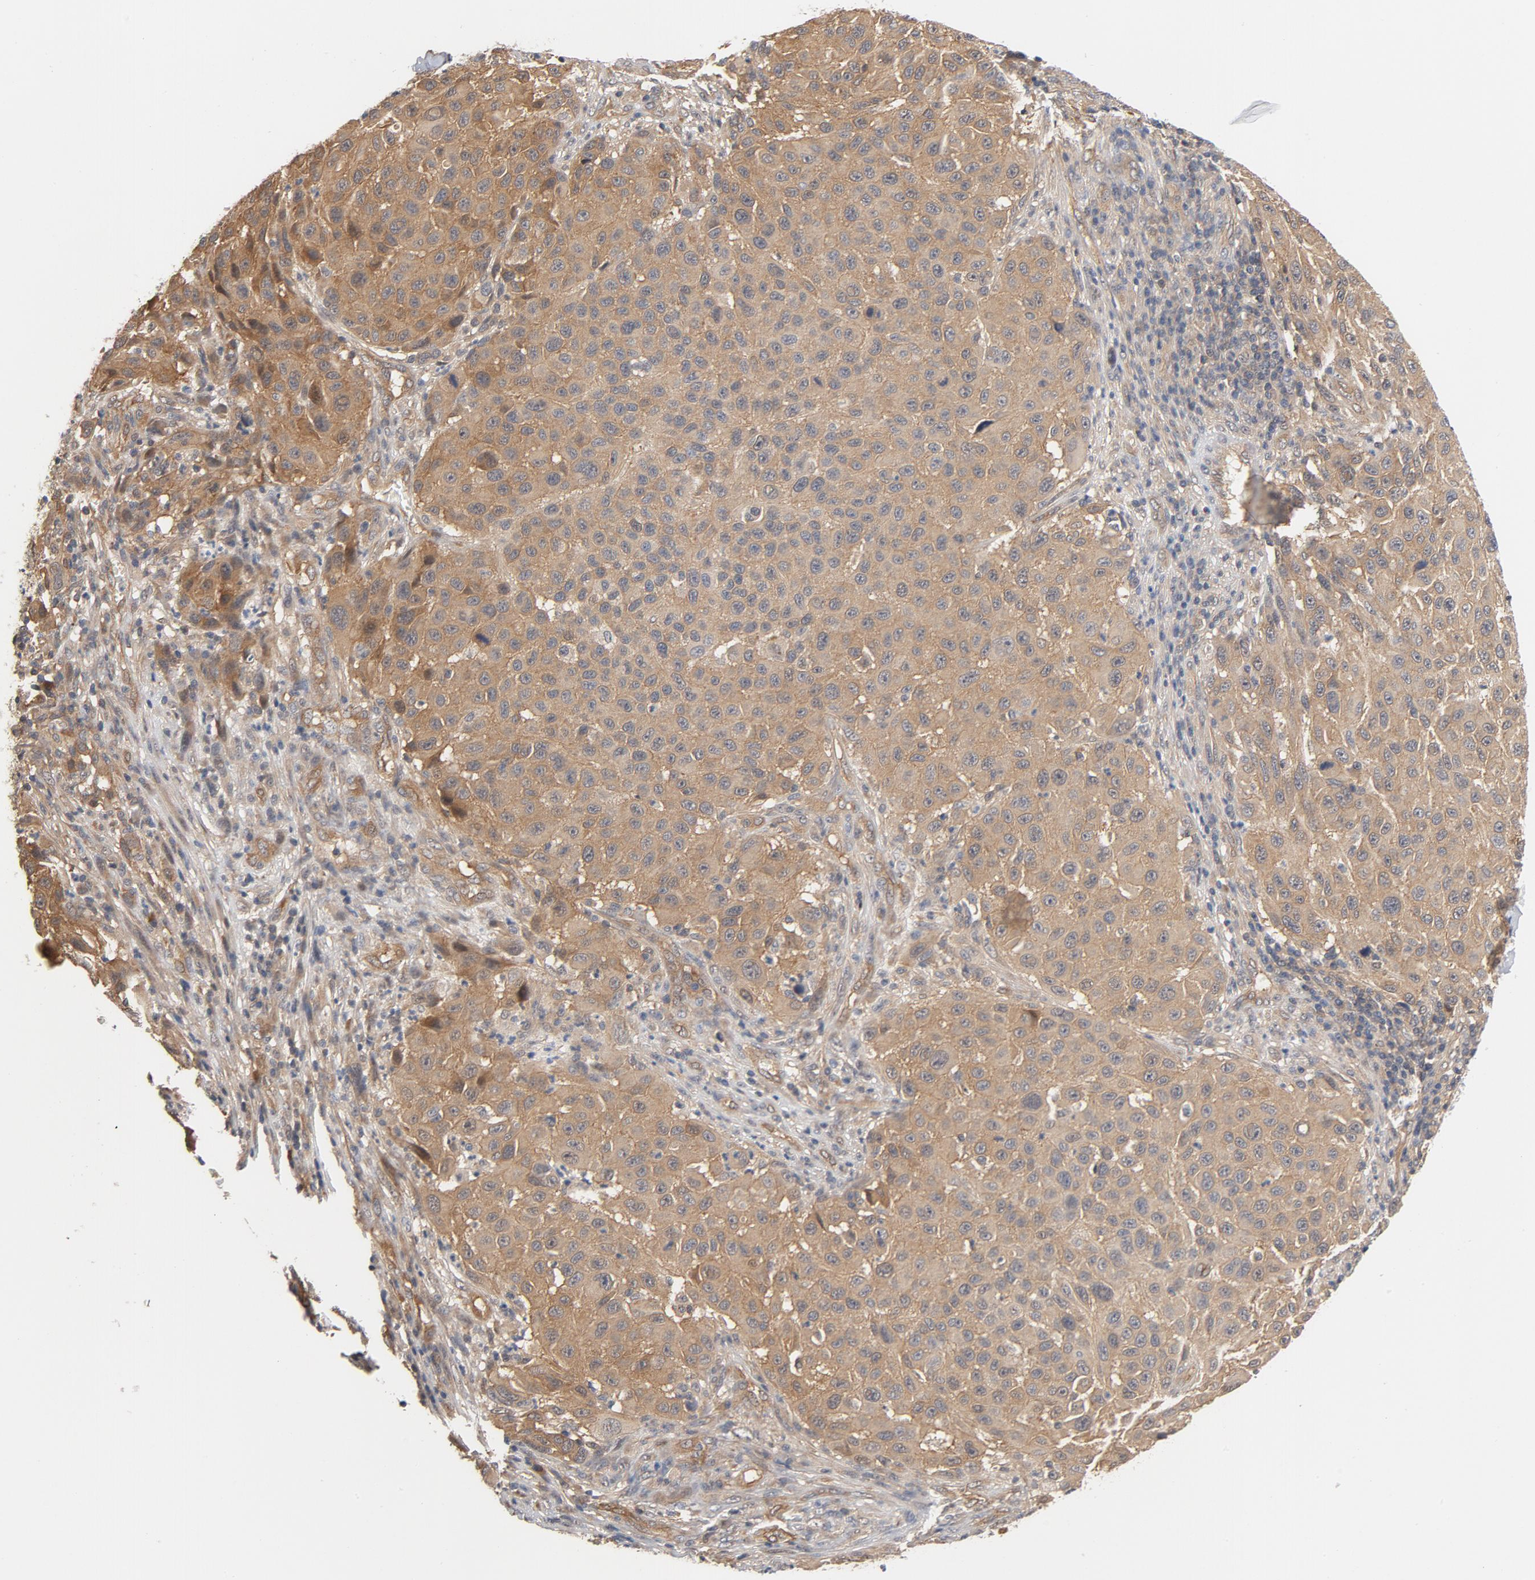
{"staining": {"intensity": "moderate", "quantity": ">75%", "location": "cytoplasmic/membranous"}, "tissue": "melanoma", "cell_type": "Tumor cells", "image_type": "cancer", "snomed": [{"axis": "morphology", "description": "Malignant melanoma, Metastatic site"}, {"axis": "topography", "description": "Lymph node"}], "caption": "Human malignant melanoma (metastatic site) stained for a protein (brown) shows moderate cytoplasmic/membranous positive positivity in about >75% of tumor cells.", "gene": "PITPNM2", "patient": {"sex": "male", "age": 61}}